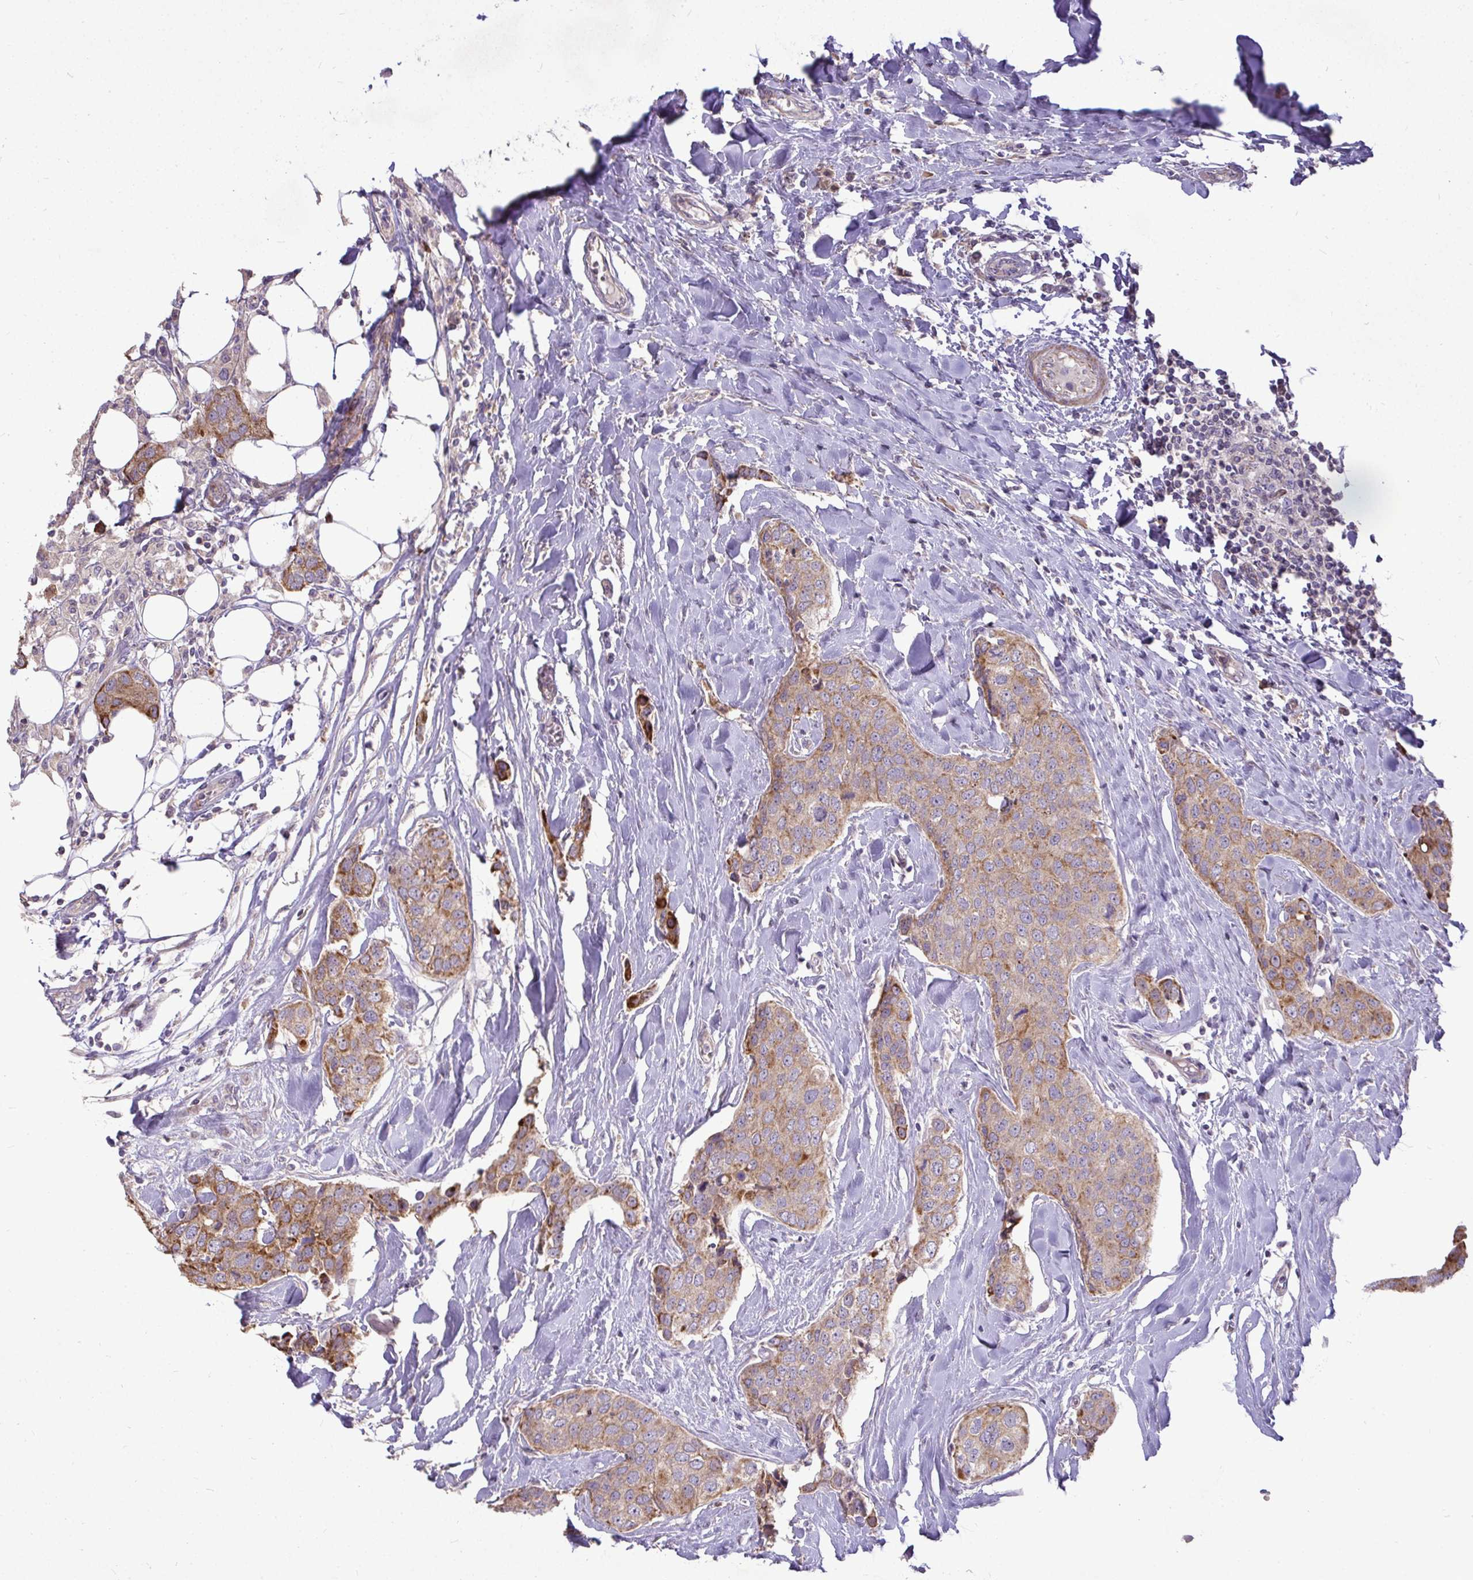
{"staining": {"intensity": "moderate", "quantity": "<25%", "location": "cytoplasmic/membranous"}, "tissue": "breast cancer", "cell_type": "Tumor cells", "image_type": "cancer", "snomed": [{"axis": "morphology", "description": "Duct carcinoma"}, {"axis": "topography", "description": "Breast"}], "caption": "The photomicrograph demonstrates immunohistochemical staining of breast cancer. There is moderate cytoplasmic/membranous staining is appreciated in about <25% of tumor cells.", "gene": "STRIP1", "patient": {"sex": "female", "age": 80}}